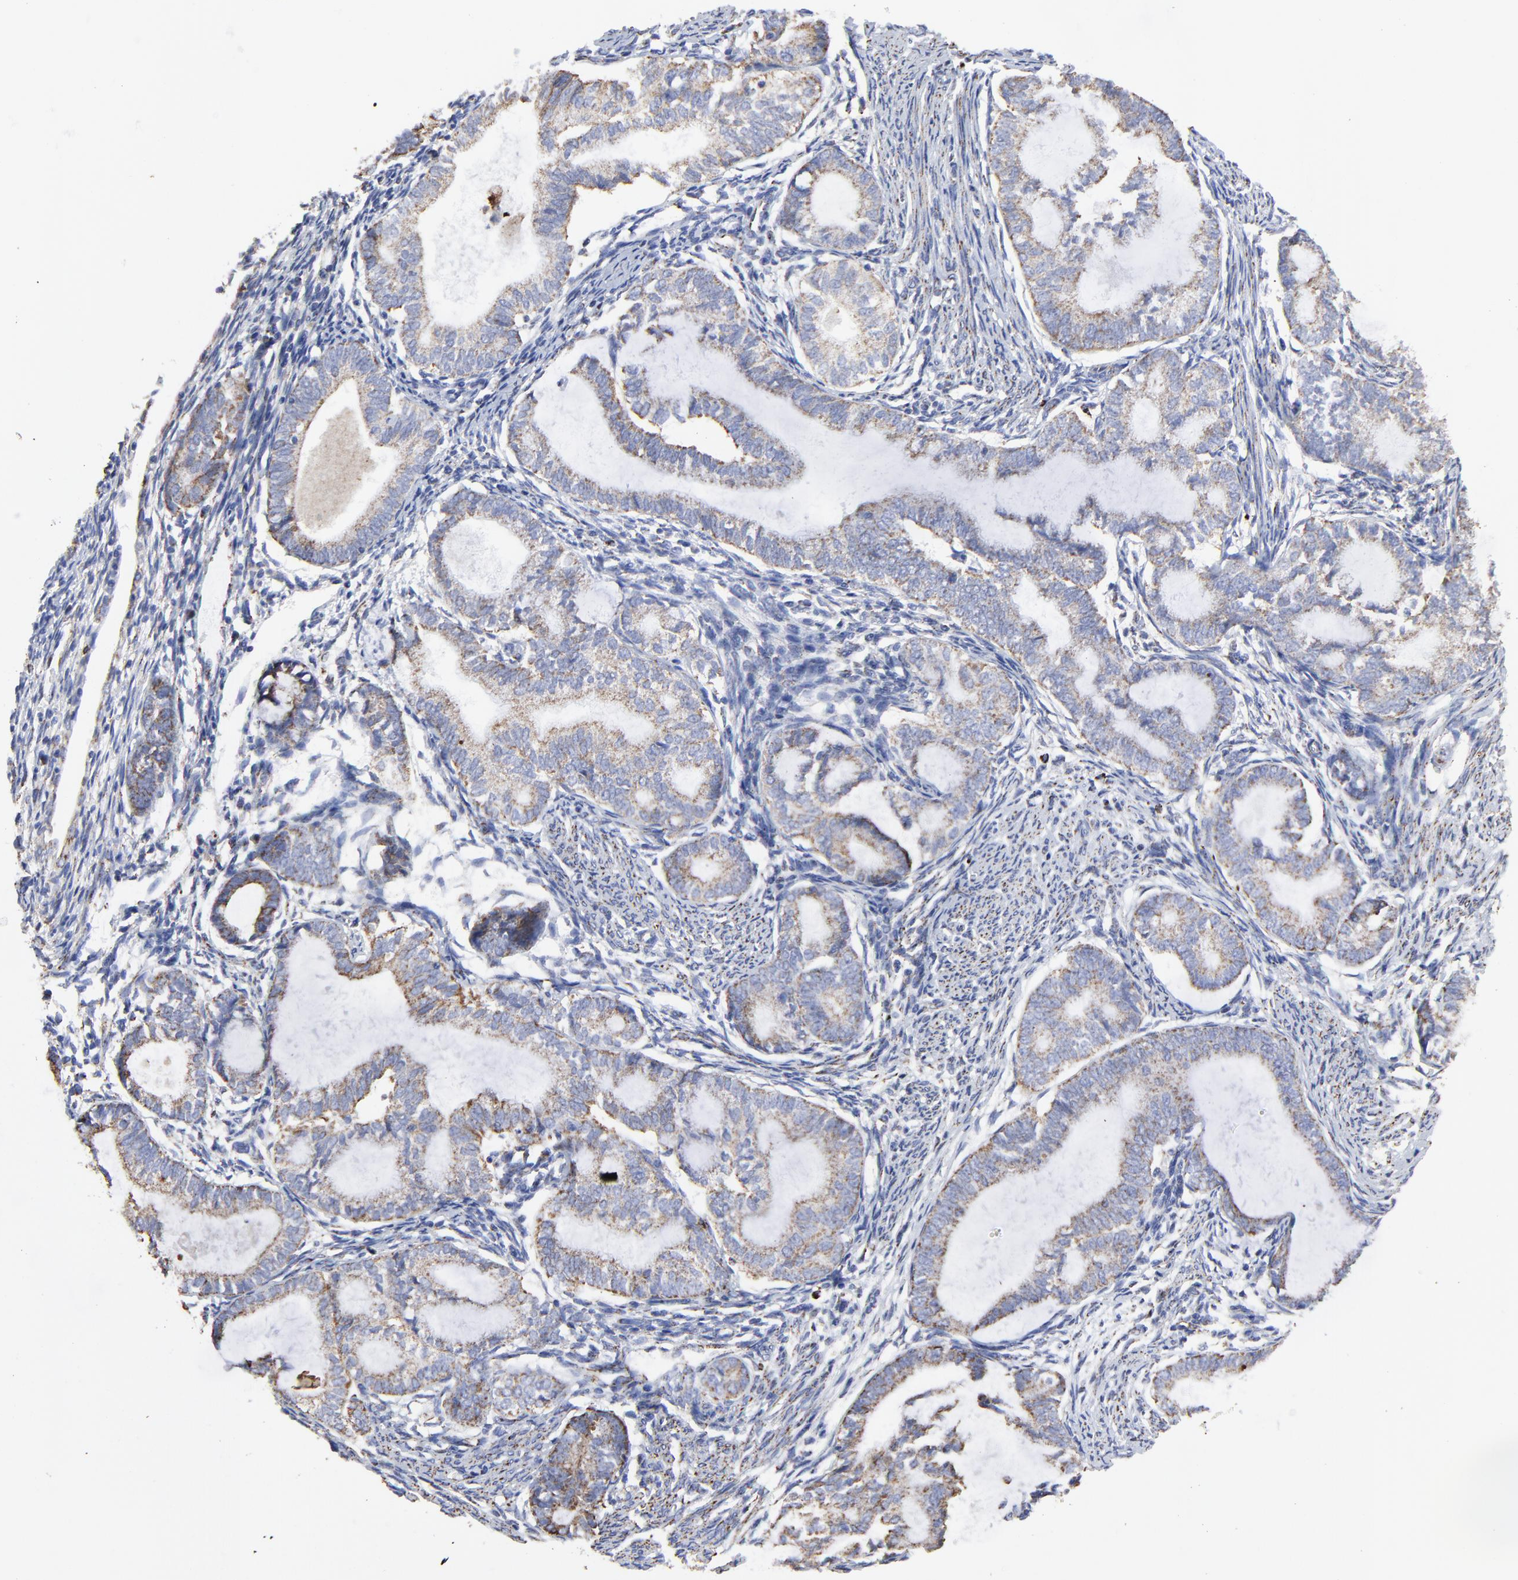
{"staining": {"intensity": "weak", "quantity": ">75%", "location": "cytoplasmic/membranous"}, "tissue": "endometrial cancer", "cell_type": "Tumor cells", "image_type": "cancer", "snomed": [{"axis": "morphology", "description": "Adenocarcinoma, NOS"}, {"axis": "topography", "description": "Endometrium"}], "caption": "Immunohistochemical staining of human endometrial adenocarcinoma exhibits low levels of weak cytoplasmic/membranous protein staining in approximately >75% of tumor cells. (IHC, brightfield microscopy, high magnification).", "gene": "PINK1", "patient": {"sex": "female", "age": 63}}